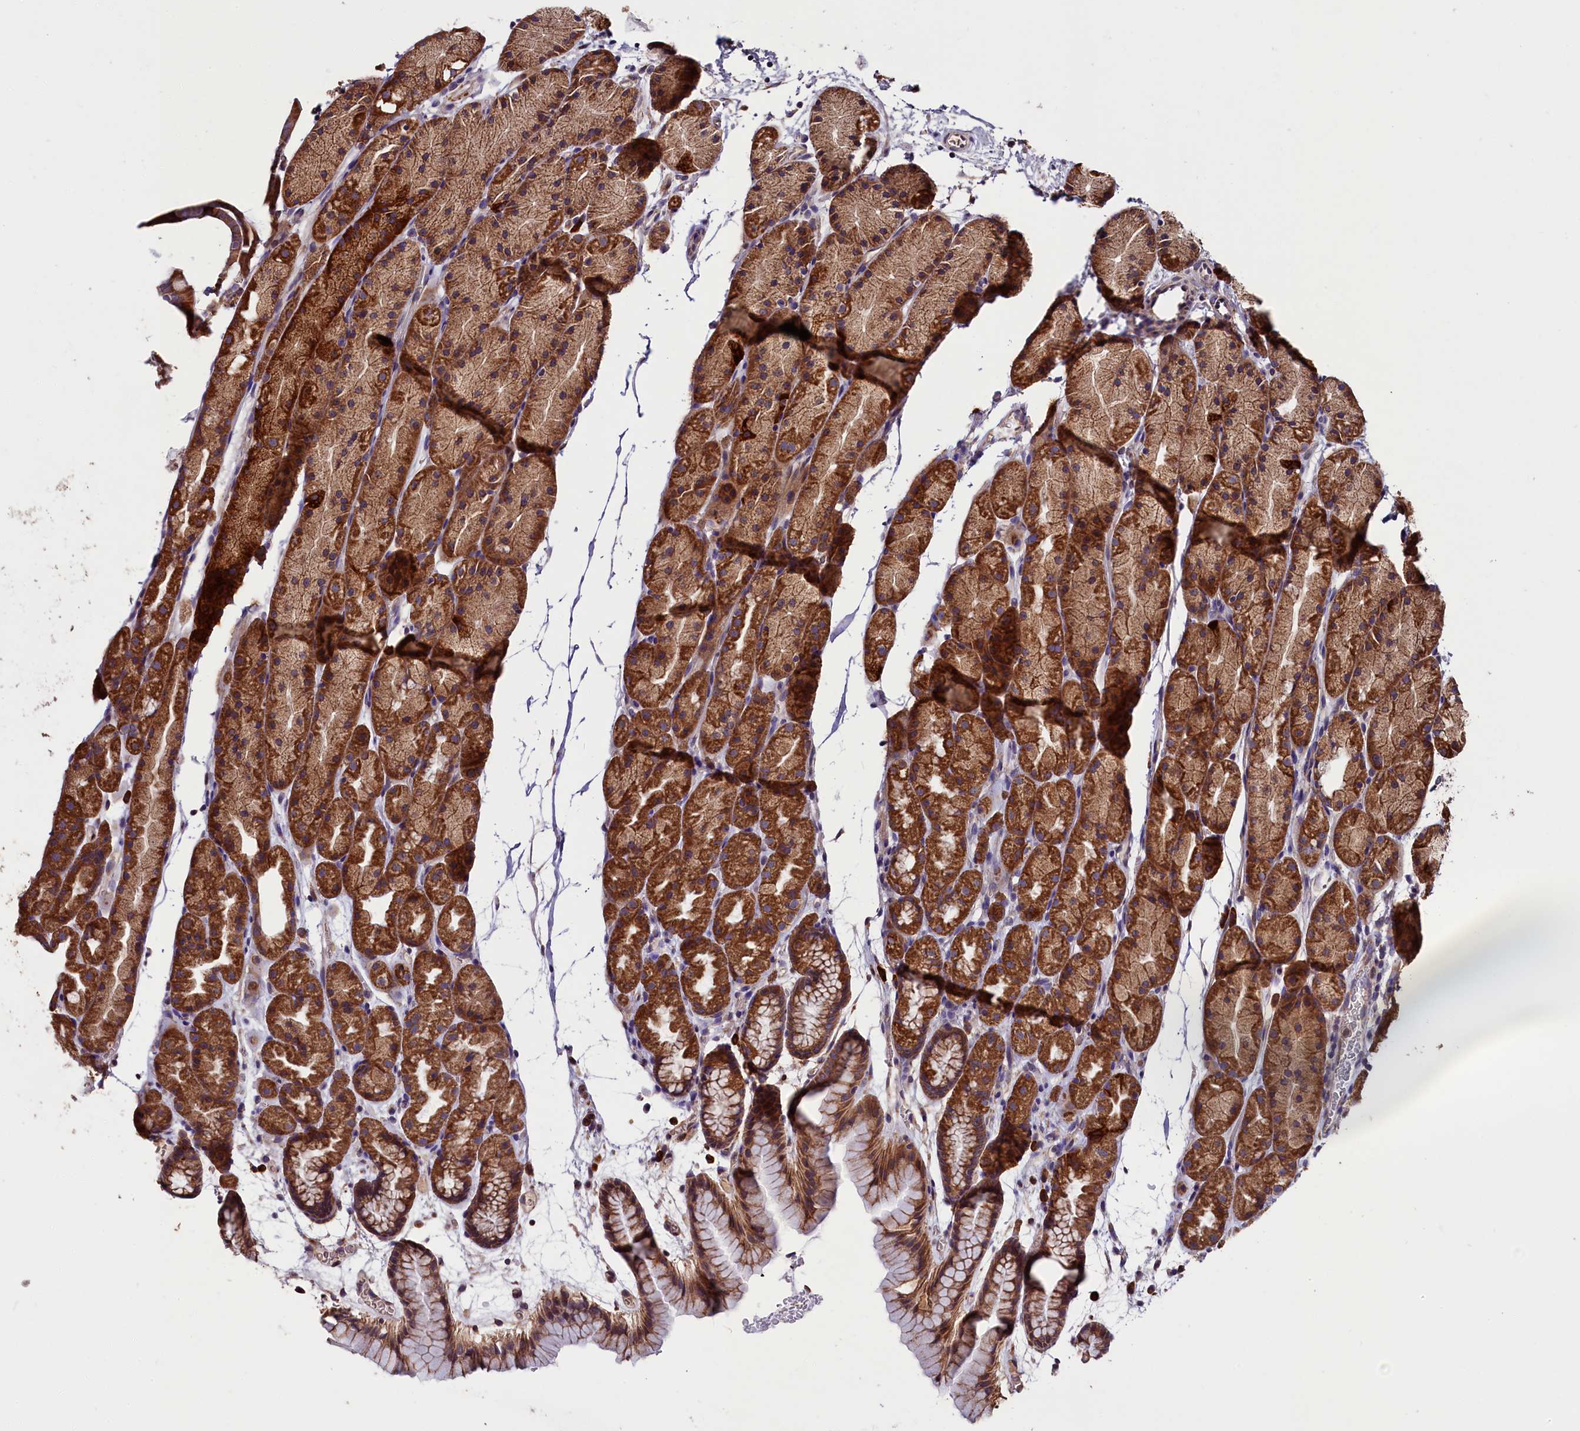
{"staining": {"intensity": "strong", "quantity": ">75%", "location": "cytoplasmic/membranous"}, "tissue": "stomach", "cell_type": "Glandular cells", "image_type": "normal", "snomed": [{"axis": "morphology", "description": "Normal tissue, NOS"}, {"axis": "topography", "description": "Stomach, upper"}, {"axis": "topography", "description": "Stomach"}], "caption": "Protein staining shows strong cytoplasmic/membranous staining in approximately >75% of glandular cells in normal stomach. Nuclei are stained in blue.", "gene": "ZSWIM1", "patient": {"sex": "male", "age": 47}}